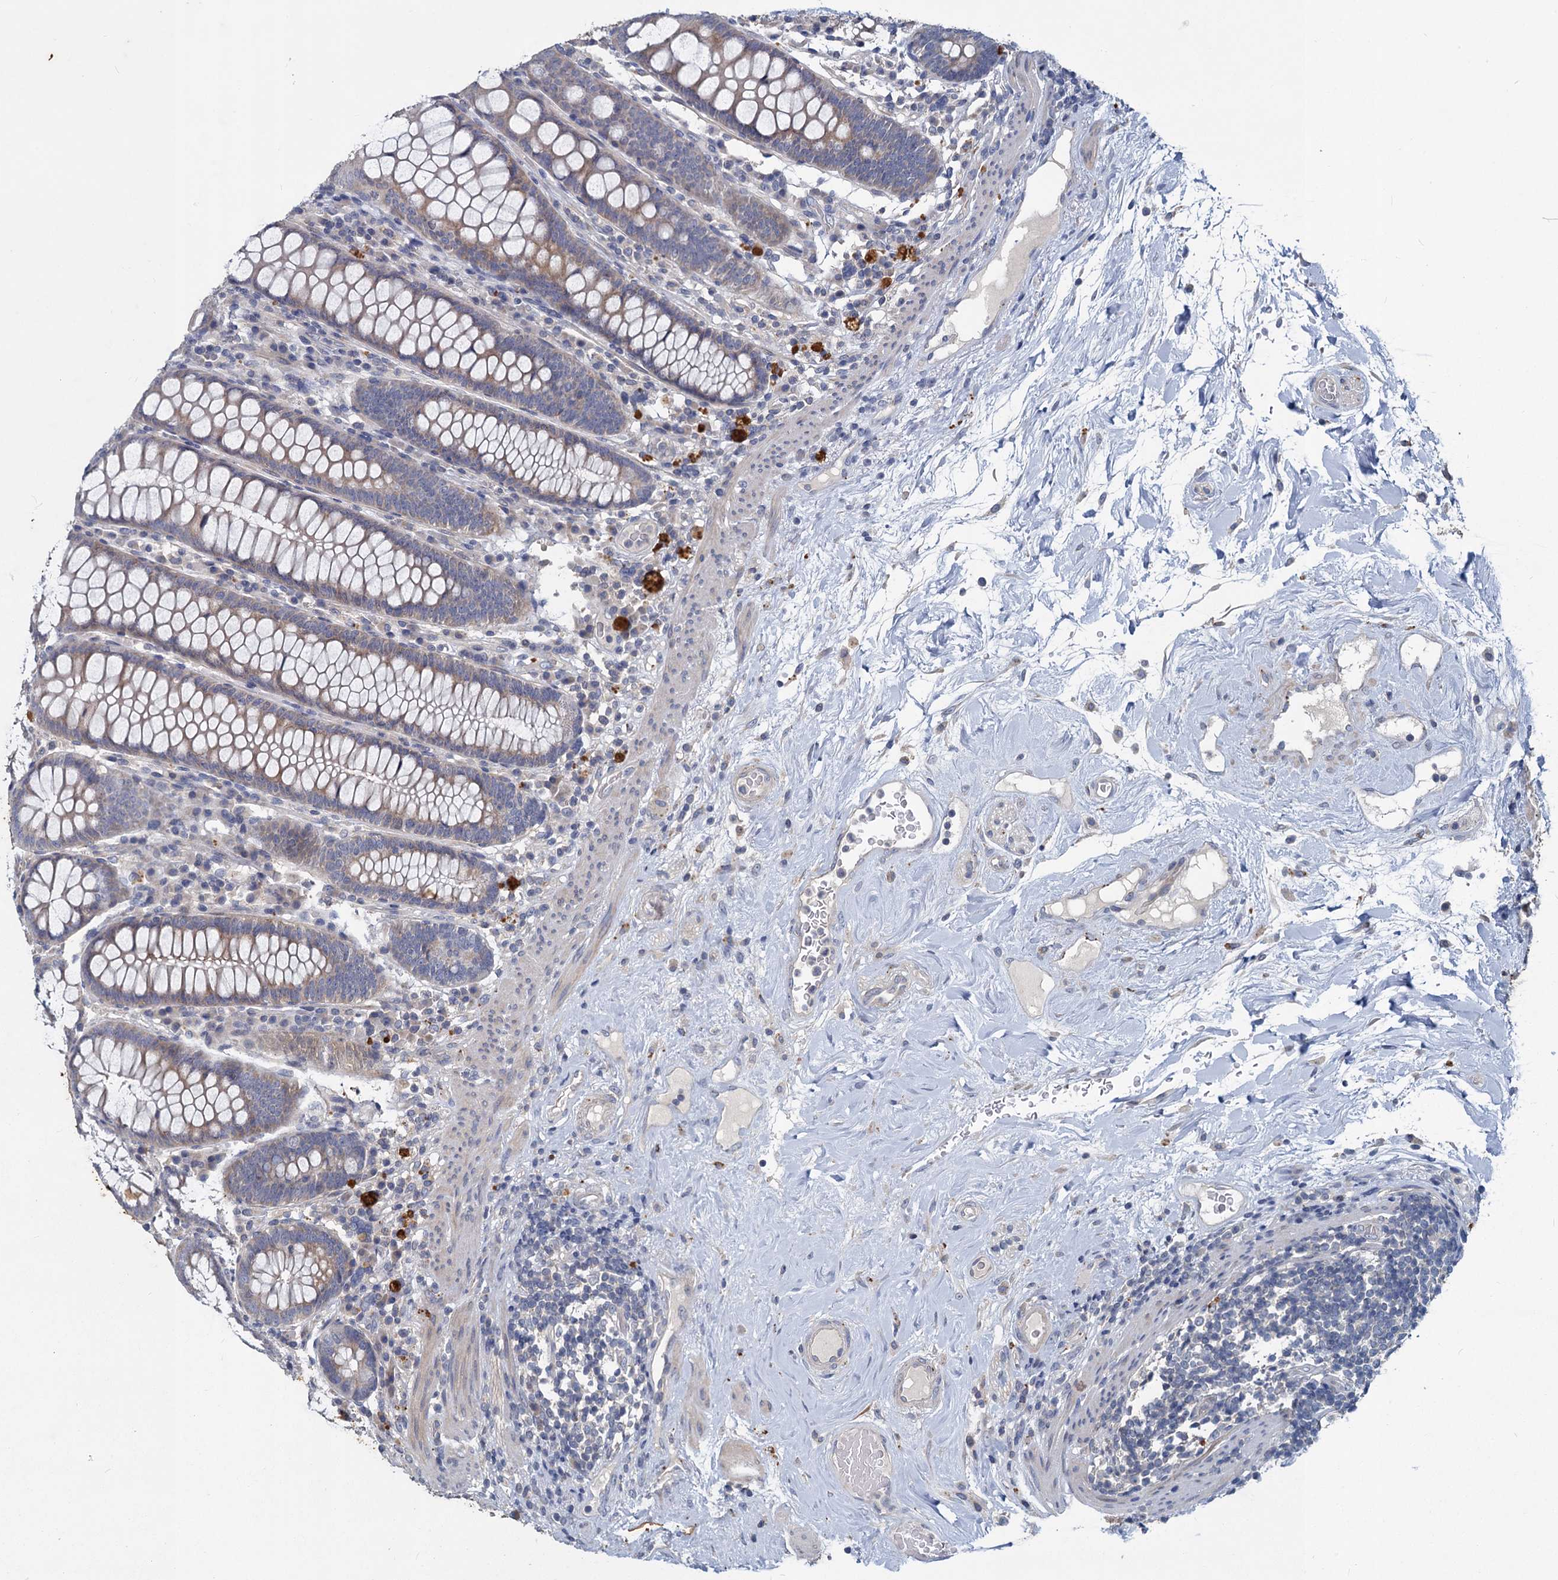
{"staining": {"intensity": "negative", "quantity": "none", "location": "none"}, "tissue": "colon", "cell_type": "Endothelial cells", "image_type": "normal", "snomed": [{"axis": "morphology", "description": "Normal tissue, NOS"}, {"axis": "topography", "description": "Colon"}], "caption": "Human colon stained for a protein using immunohistochemistry shows no expression in endothelial cells.", "gene": "SLC2A7", "patient": {"sex": "female", "age": 79}}